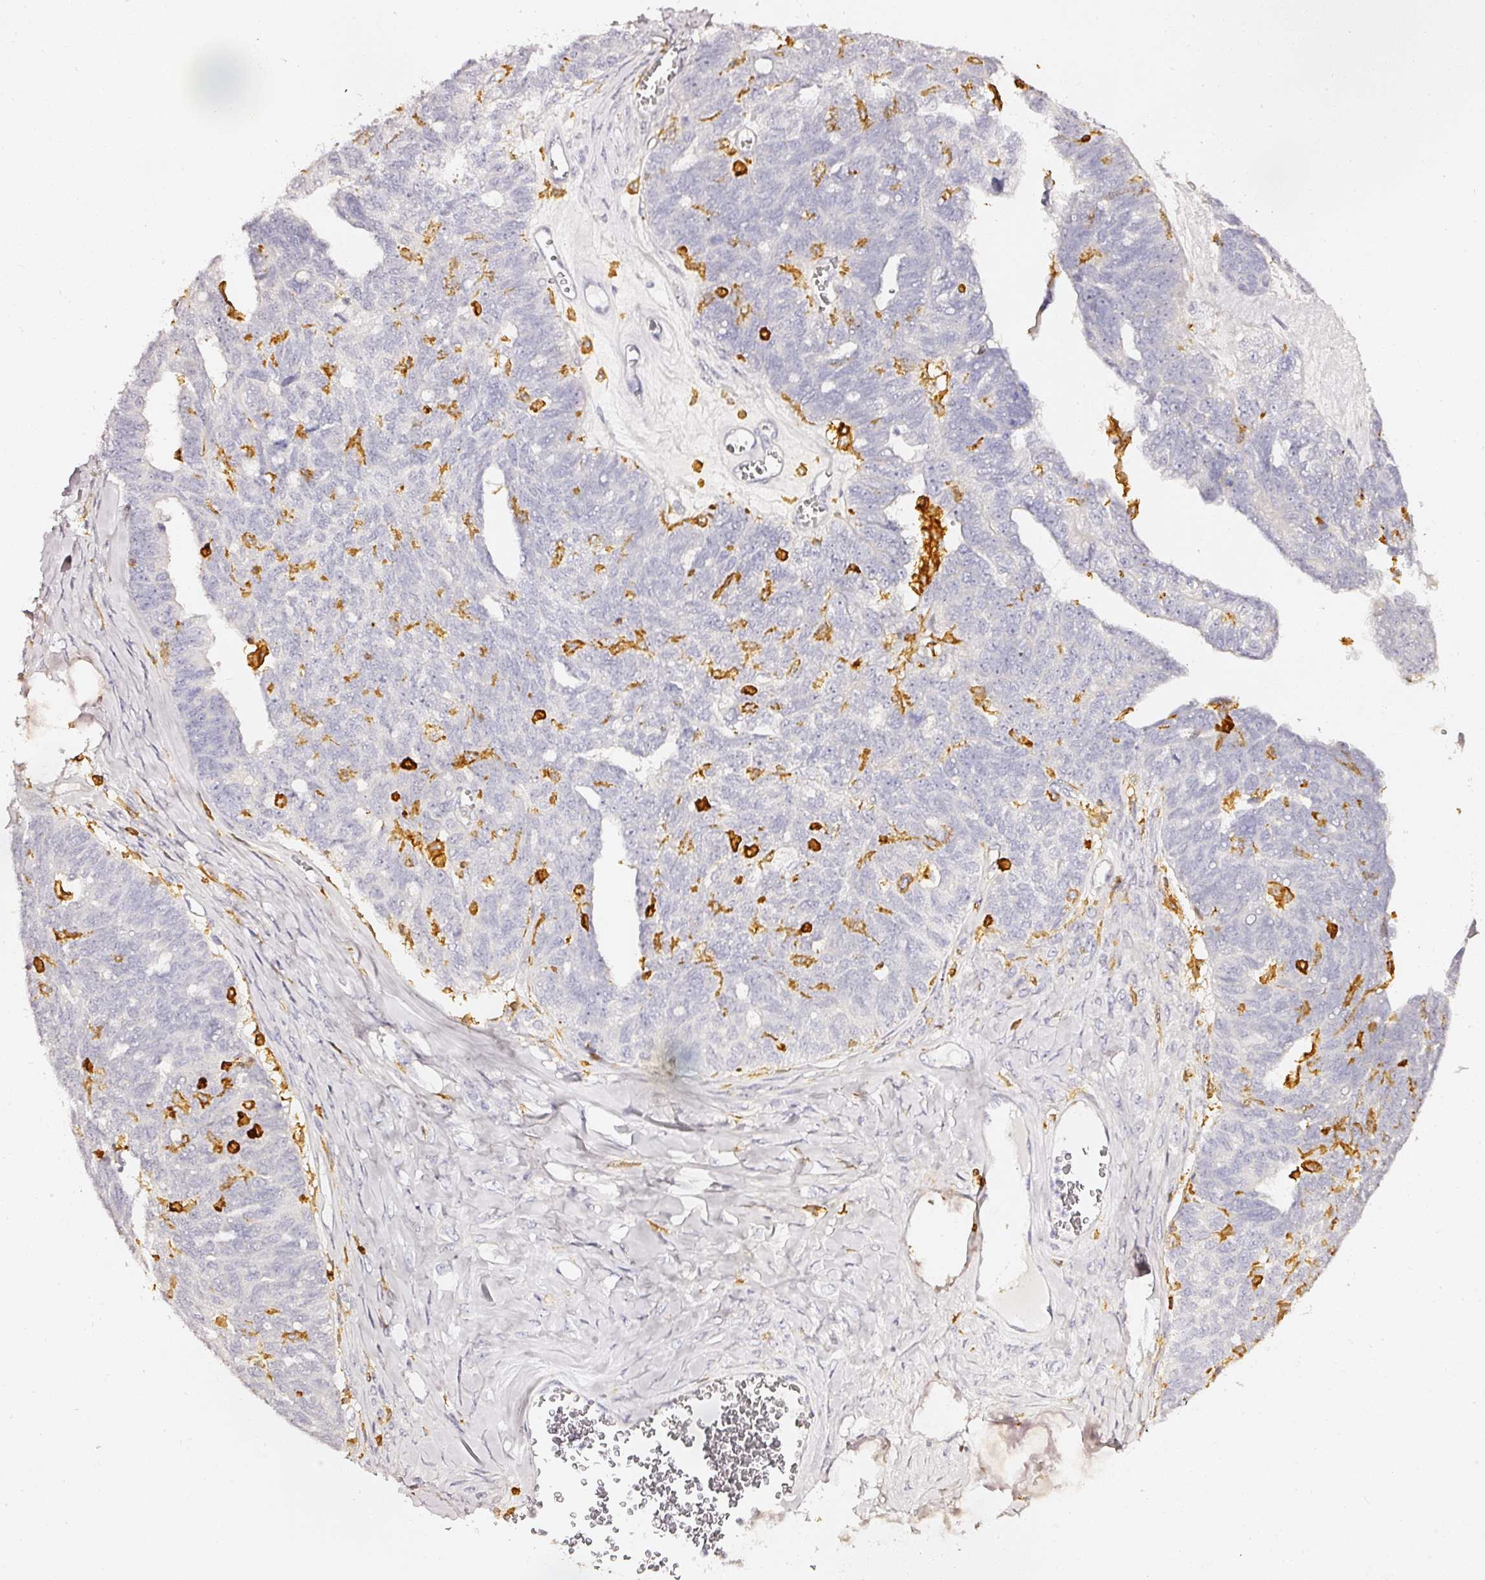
{"staining": {"intensity": "negative", "quantity": "none", "location": "none"}, "tissue": "ovarian cancer", "cell_type": "Tumor cells", "image_type": "cancer", "snomed": [{"axis": "morphology", "description": "Cystadenocarcinoma, serous, NOS"}, {"axis": "topography", "description": "Ovary"}], "caption": "Serous cystadenocarcinoma (ovarian) stained for a protein using immunohistochemistry (IHC) demonstrates no positivity tumor cells.", "gene": "EVL", "patient": {"sex": "female", "age": 79}}